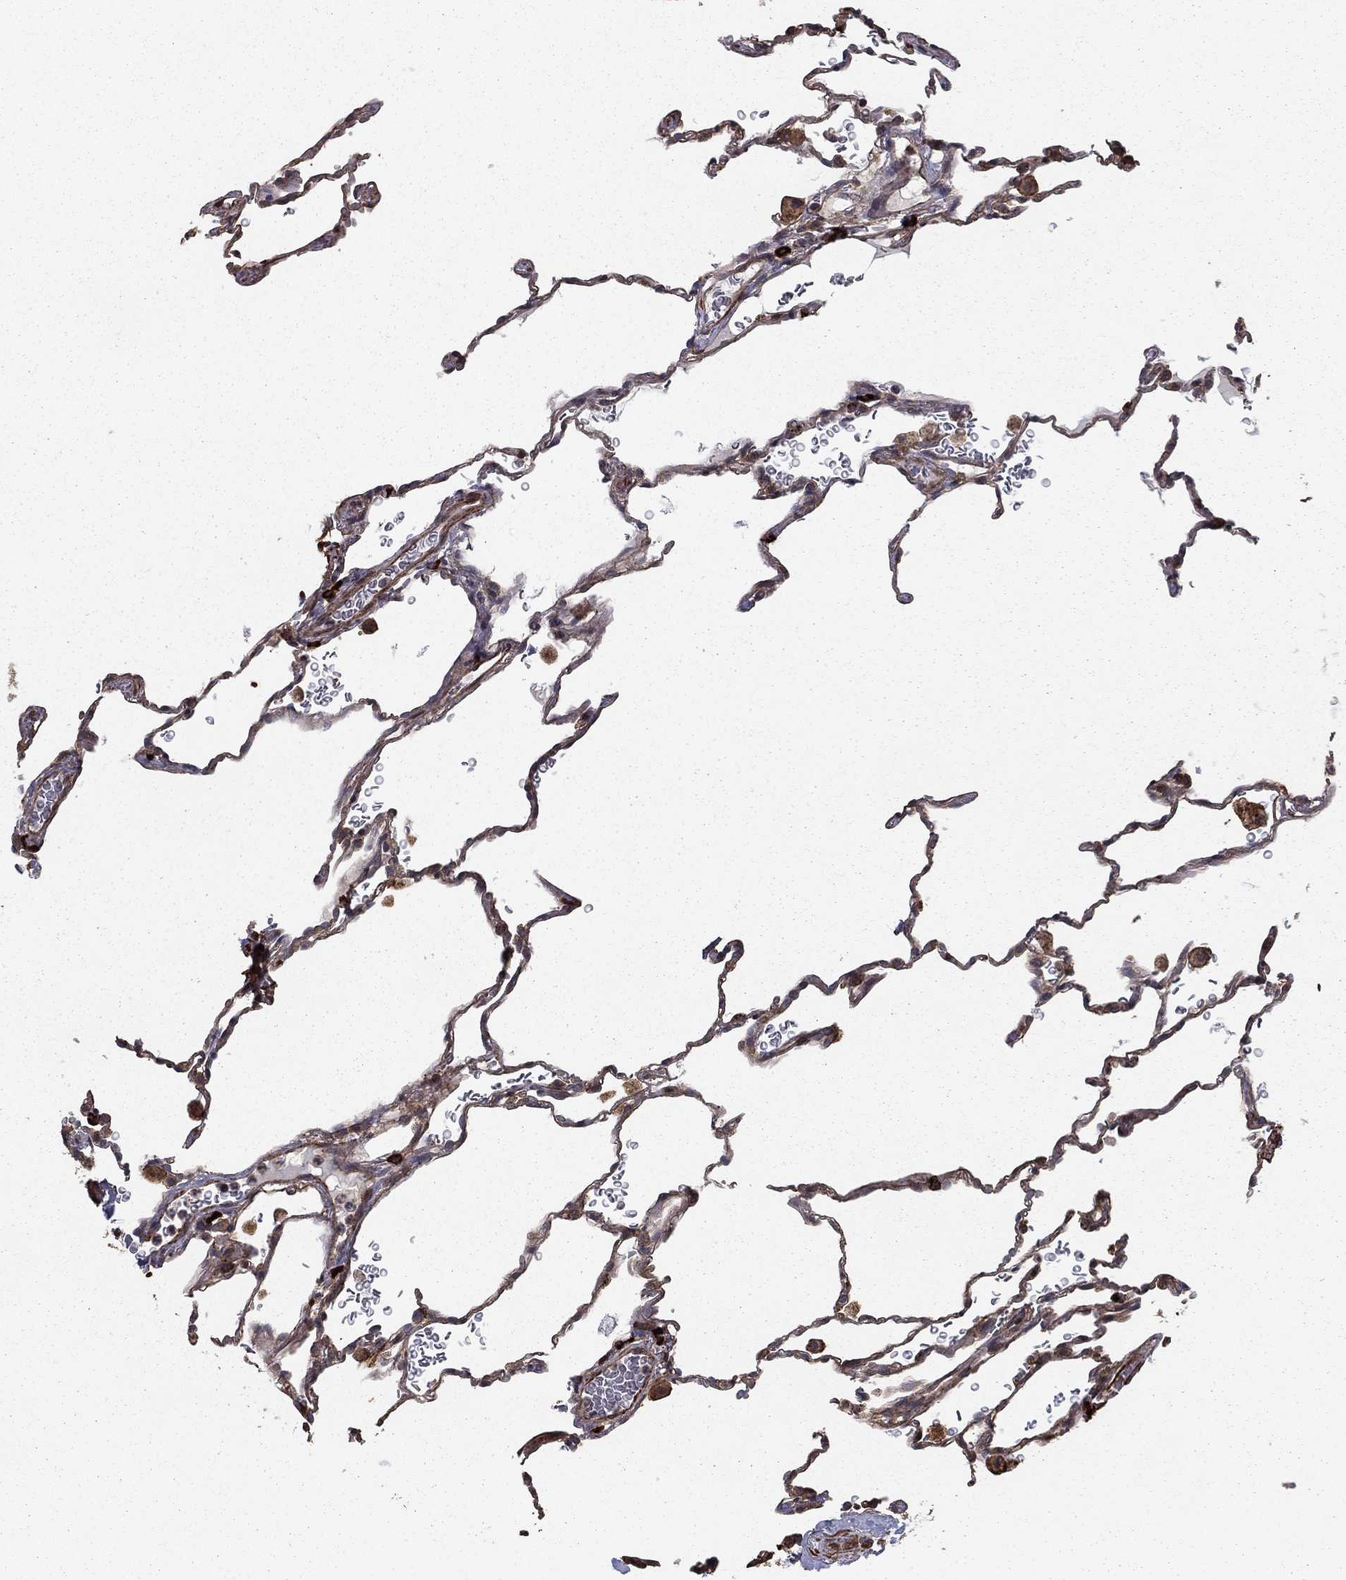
{"staining": {"intensity": "negative", "quantity": "none", "location": "none"}, "tissue": "lung", "cell_type": "Alveolar cells", "image_type": "normal", "snomed": [{"axis": "morphology", "description": "Normal tissue, NOS"}, {"axis": "morphology", "description": "Adenocarcinoma, metastatic, NOS"}, {"axis": "topography", "description": "Lung"}], "caption": "The histopathology image shows no staining of alveolar cells in benign lung. The staining is performed using DAB (3,3'-diaminobenzidine) brown chromogen with nuclei counter-stained in using hematoxylin.", "gene": "HABP4", "patient": {"sex": "male", "age": 45}}